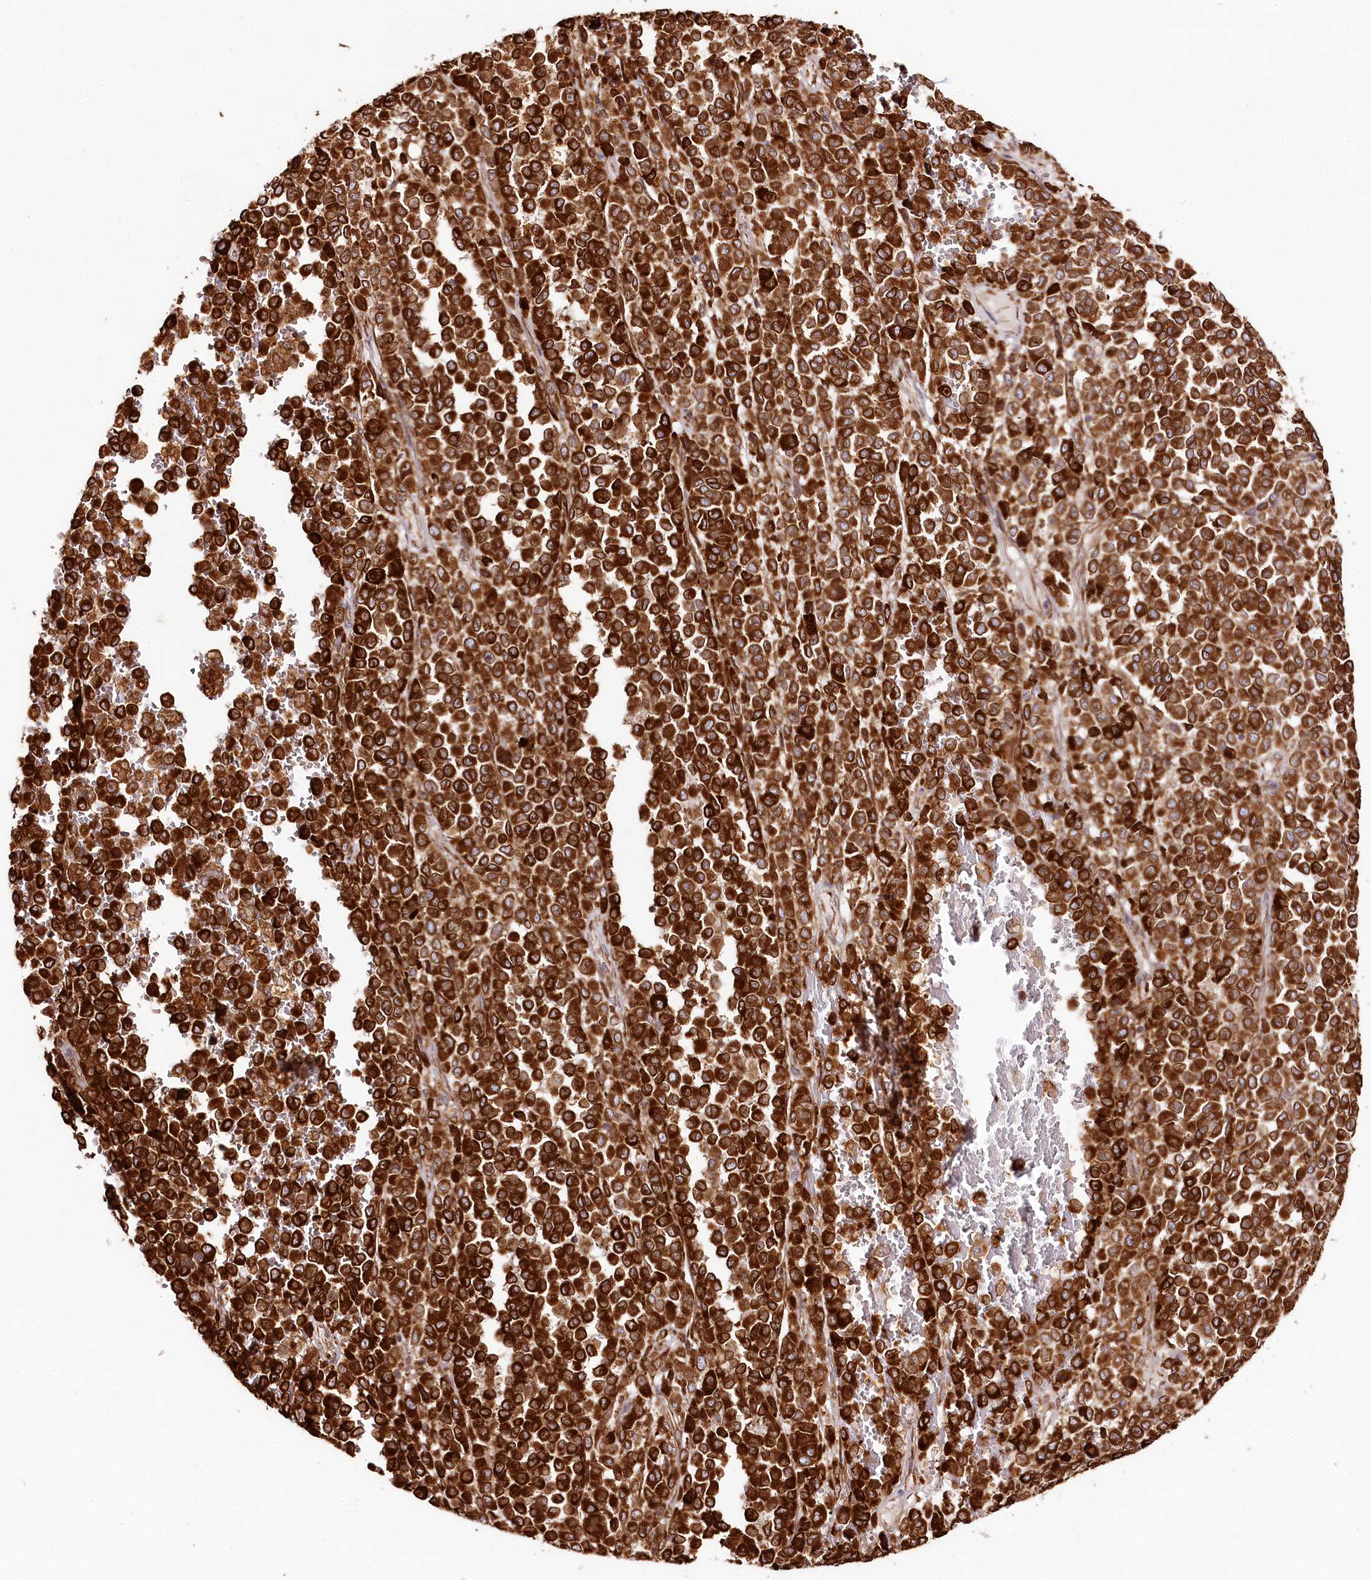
{"staining": {"intensity": "strong", "quantity": ">75%", "location": "cytoplasmic/membranous"}, "tissue": "melanoma", "cell_type": "Tumor cells", "image_type": "cancer", "snomed": [{"axis": "morphology", "description": "Malignant melanoma, Metastatic site"}, {"axis": "topography", "description": "Pancreas"}], "caption": "Melanoma stained for a protein (brown) shows strong cytoplasmic/membranous positive positivity in about >75% of tumor cells.", "gene": "CNPY2", "patient": {"sex": "female", "age": 30}}